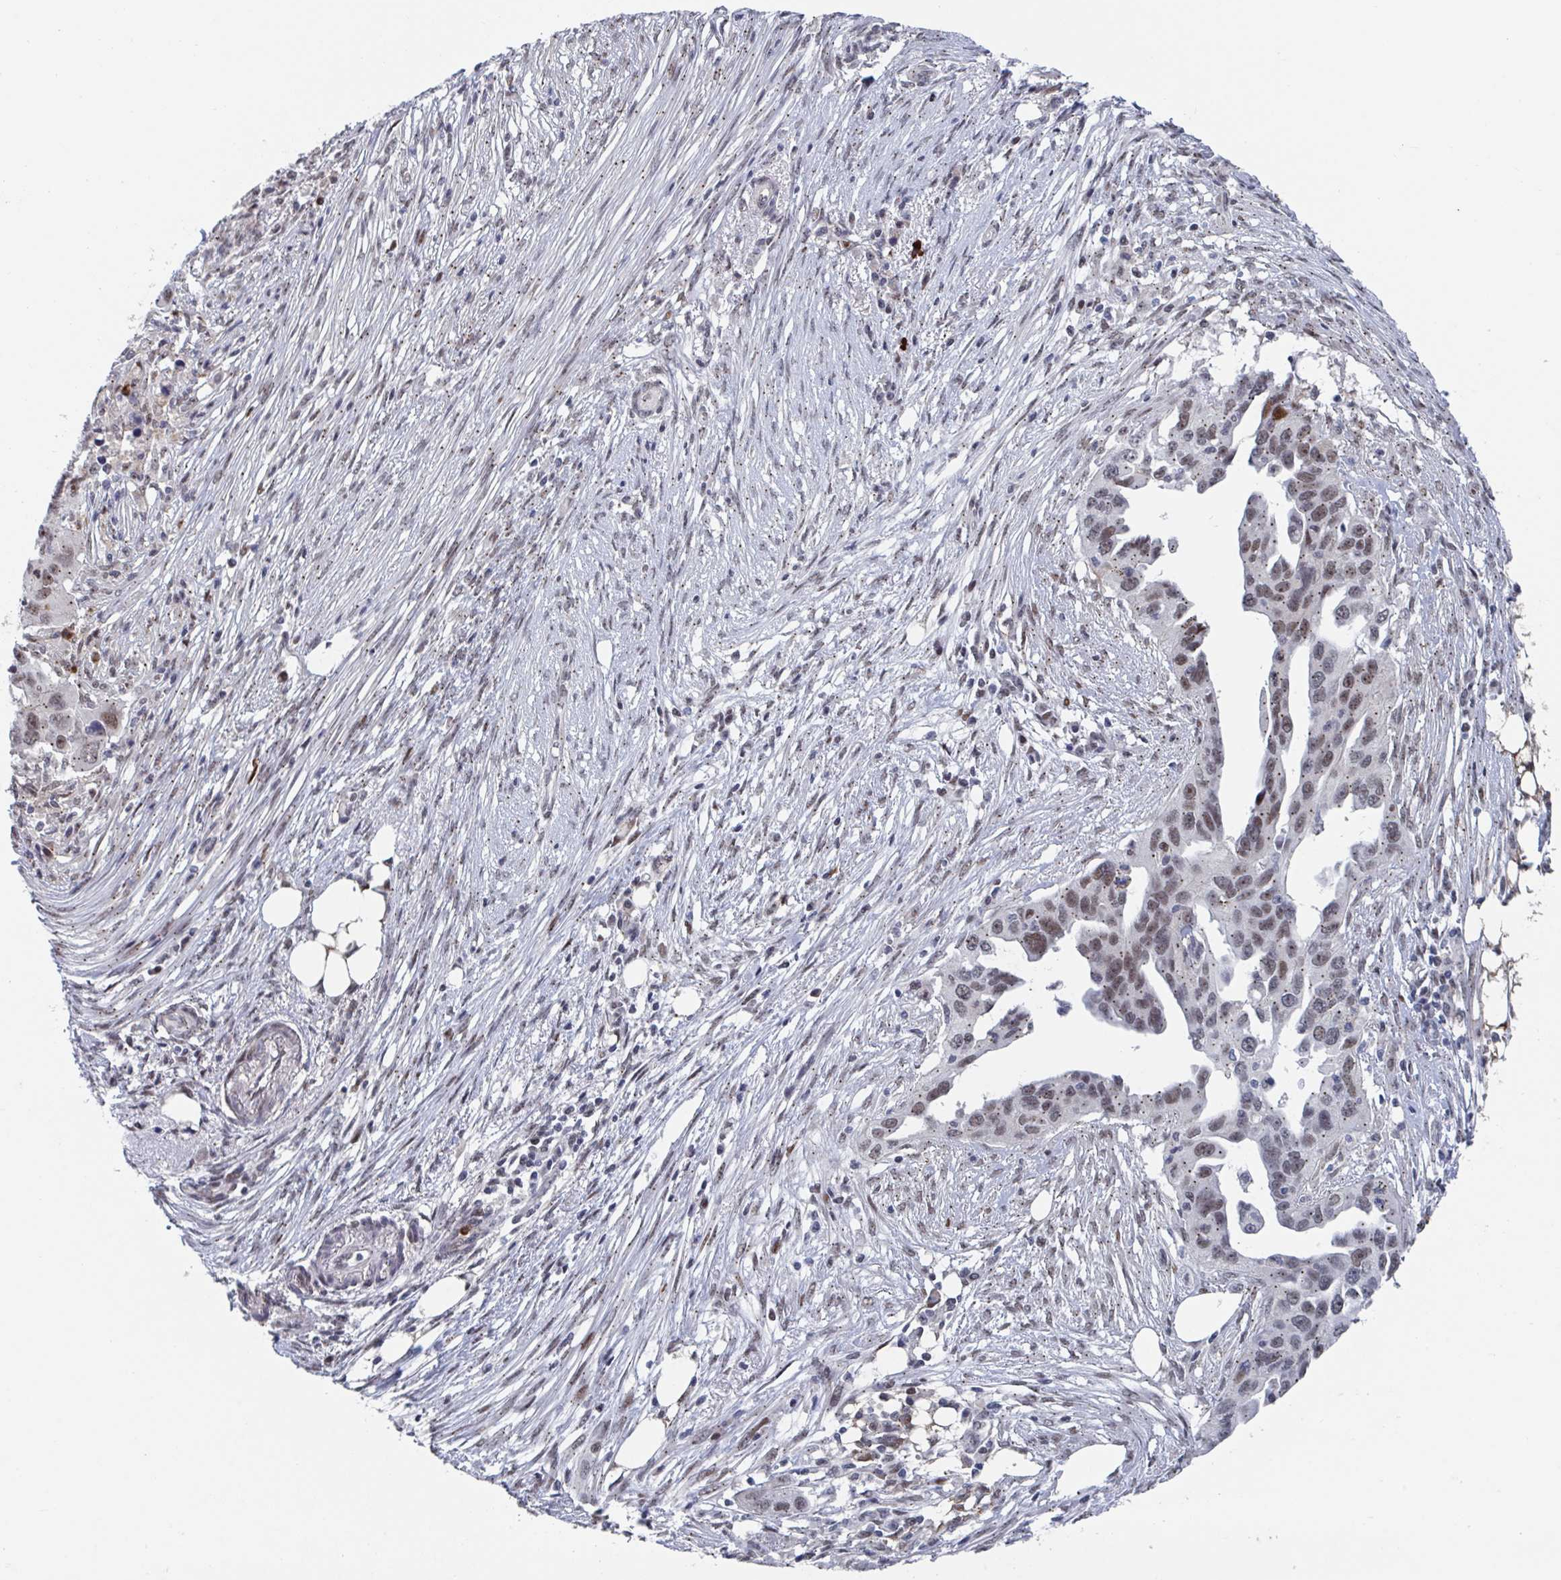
{"staining": {"intensity": "moderate", "quantity": "25%-75%", "location": "nuclear"}, "tissue": "ovarian cancer", "cell_type": "Tumor cells", "image_type": "cancer", "snomed": [{"axis": "morphology", "description": "Carcinoma, endometroid"}, {"axis": "morphology", "description": "Cystadenocarcinoma, serous, NOS"}, {"axis": "topography", "description": "Ovary"}], "caption": "Immunohistochemistry image of neoplastic tissue: ovarian cancer (endometroid carcinoma) stained using immunohistochemistry (IHC) displays medium levels of moderate protein expression localized specifically in the nuclear of tumor cells, appearing as a nuclear brown color.", "gene": "RNF212", "patient": {"sex": "female", "age": 45}}